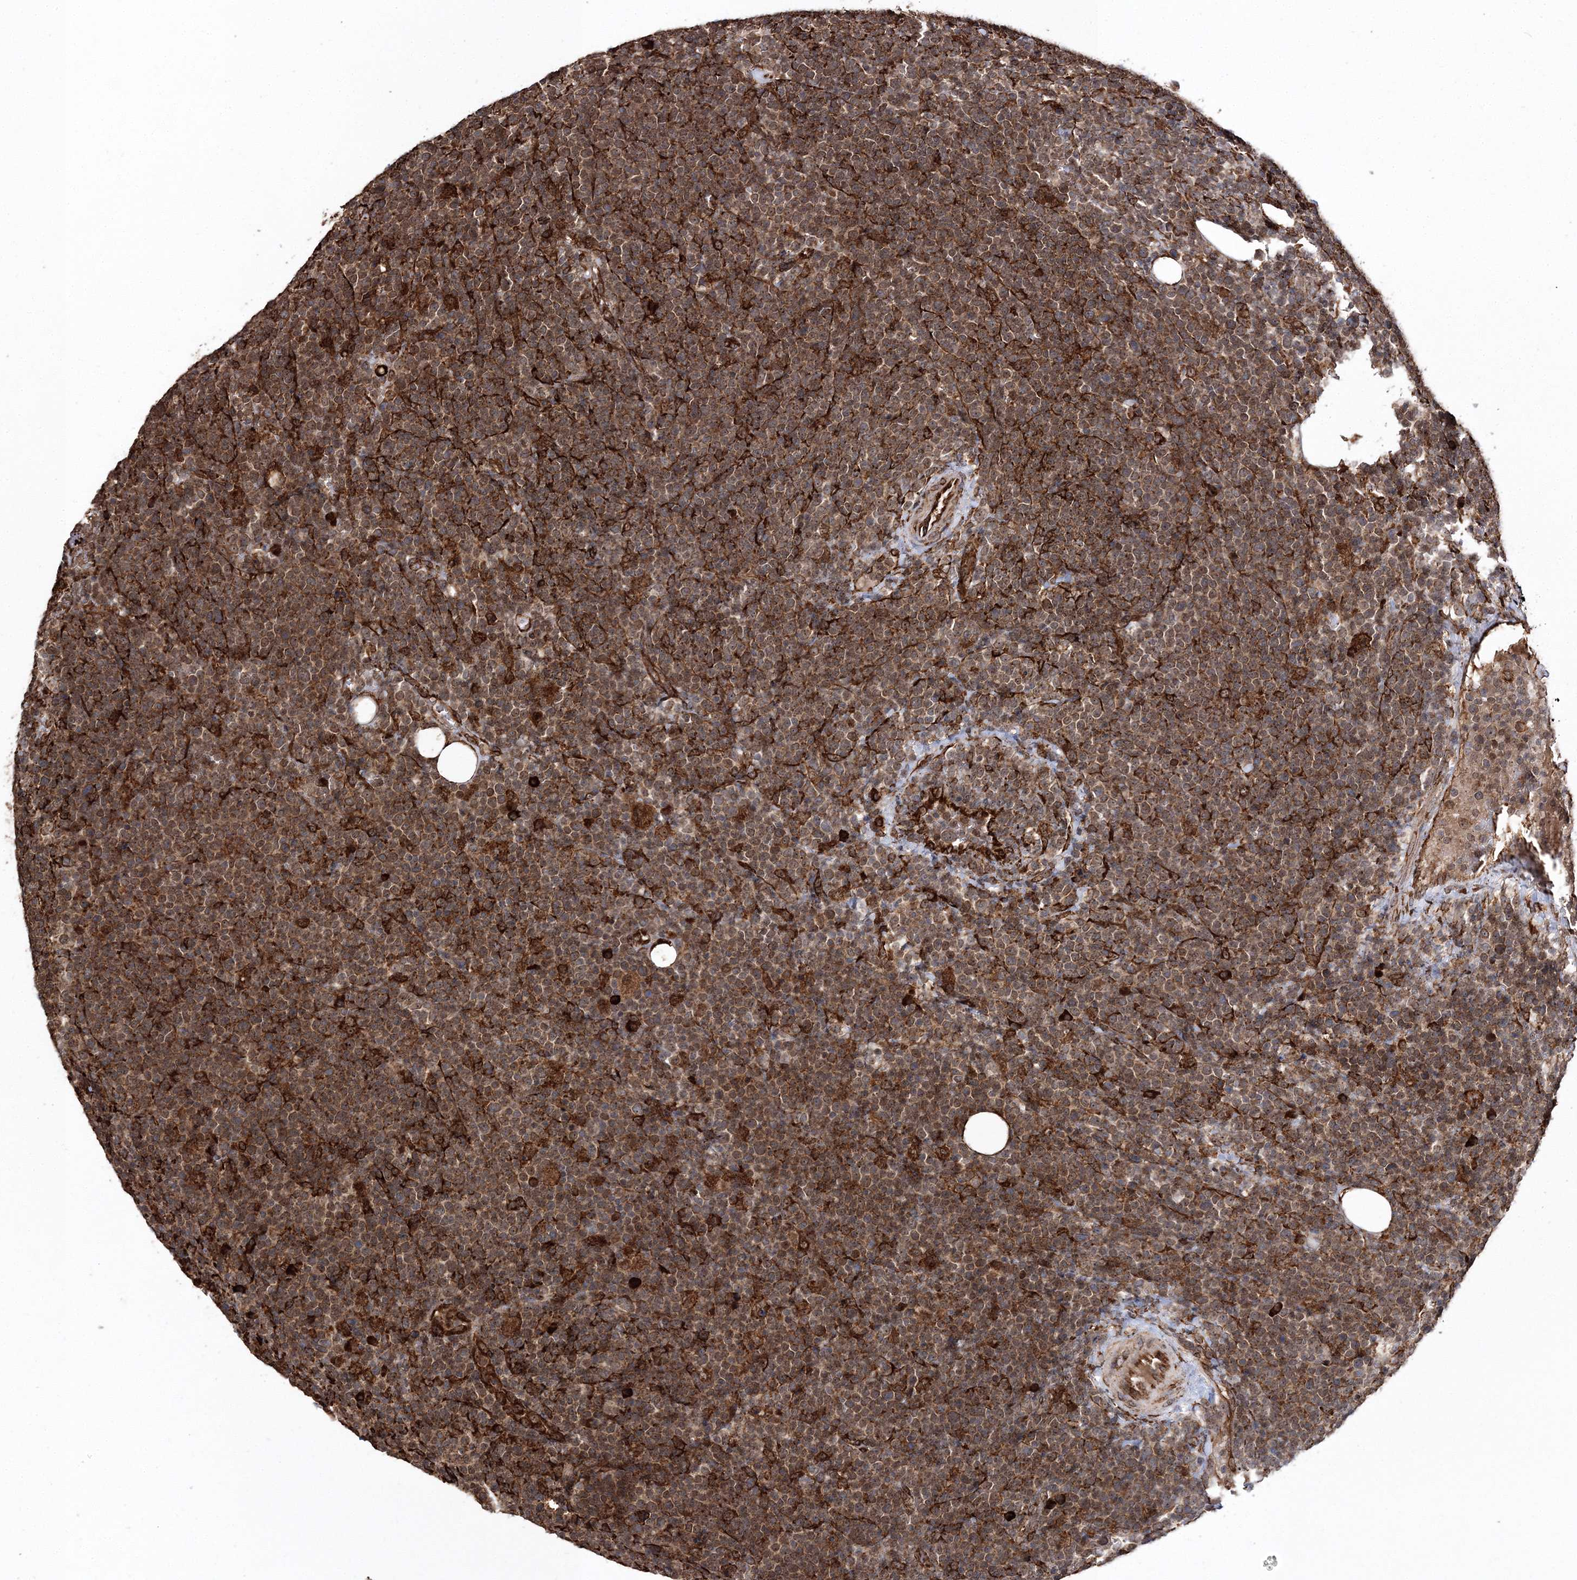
{"staining": {"intensity": "strong", "quantity": ">75%", "location": "cytoplasmic/membranous"}, "tissue": "lymphoma", "cell_type": "Tumor cells", "image_type": "cancer", "snomed": [{"axis": "morphology", "description": "Malignant lymphoma, non-Hodgkin's type, High grade"}, {"axis": "topography", "description": "Lymph node"}], "caption": "Lymphoma stained with immunohistochemistry reveals strong cytoplasmic/membranous staining in approximately >75% of tumor cells.", "gene": "SCRN3", "patient": {"sex": "male", "age": 61}}